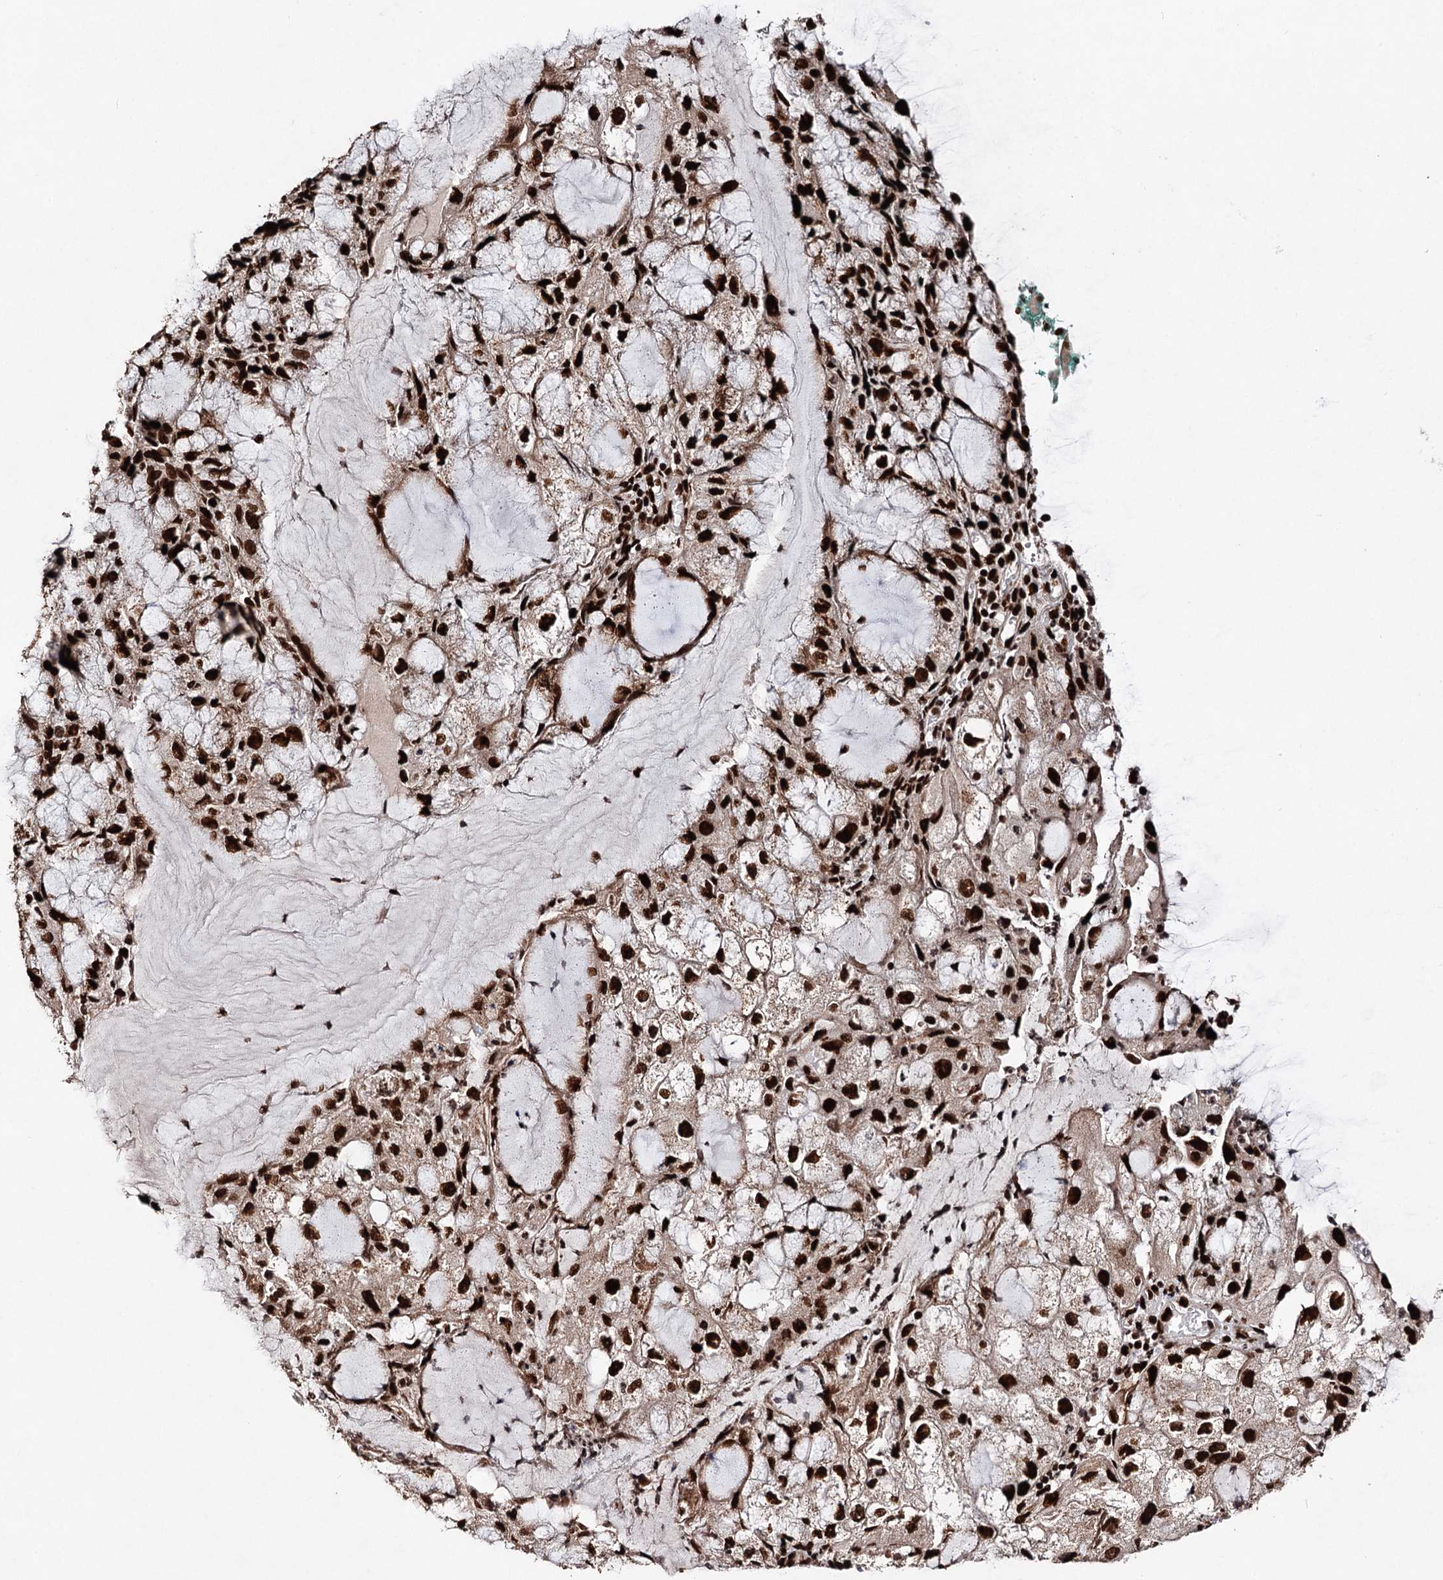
{"staining": {"intensity": "strong", "quantity": ">75%", "location": "nuclear"}, "tissue": "endometrial cancer", "cell_type": "Tumor cells", "image_type": "cancer", "snomed": [{"axis": "morphology", "description": "Adenocarcinoma, NOS"}, {"axis": "topography", "description": "Endometrium"}], "caption": "Immunohistochemical staining of endometrial adenocarcinoma exhibits strong nuclear protein staining in approximately >75% of tumor cells.", "gene": "MATR3", "patient": {"sex": "female", "age": 81}}